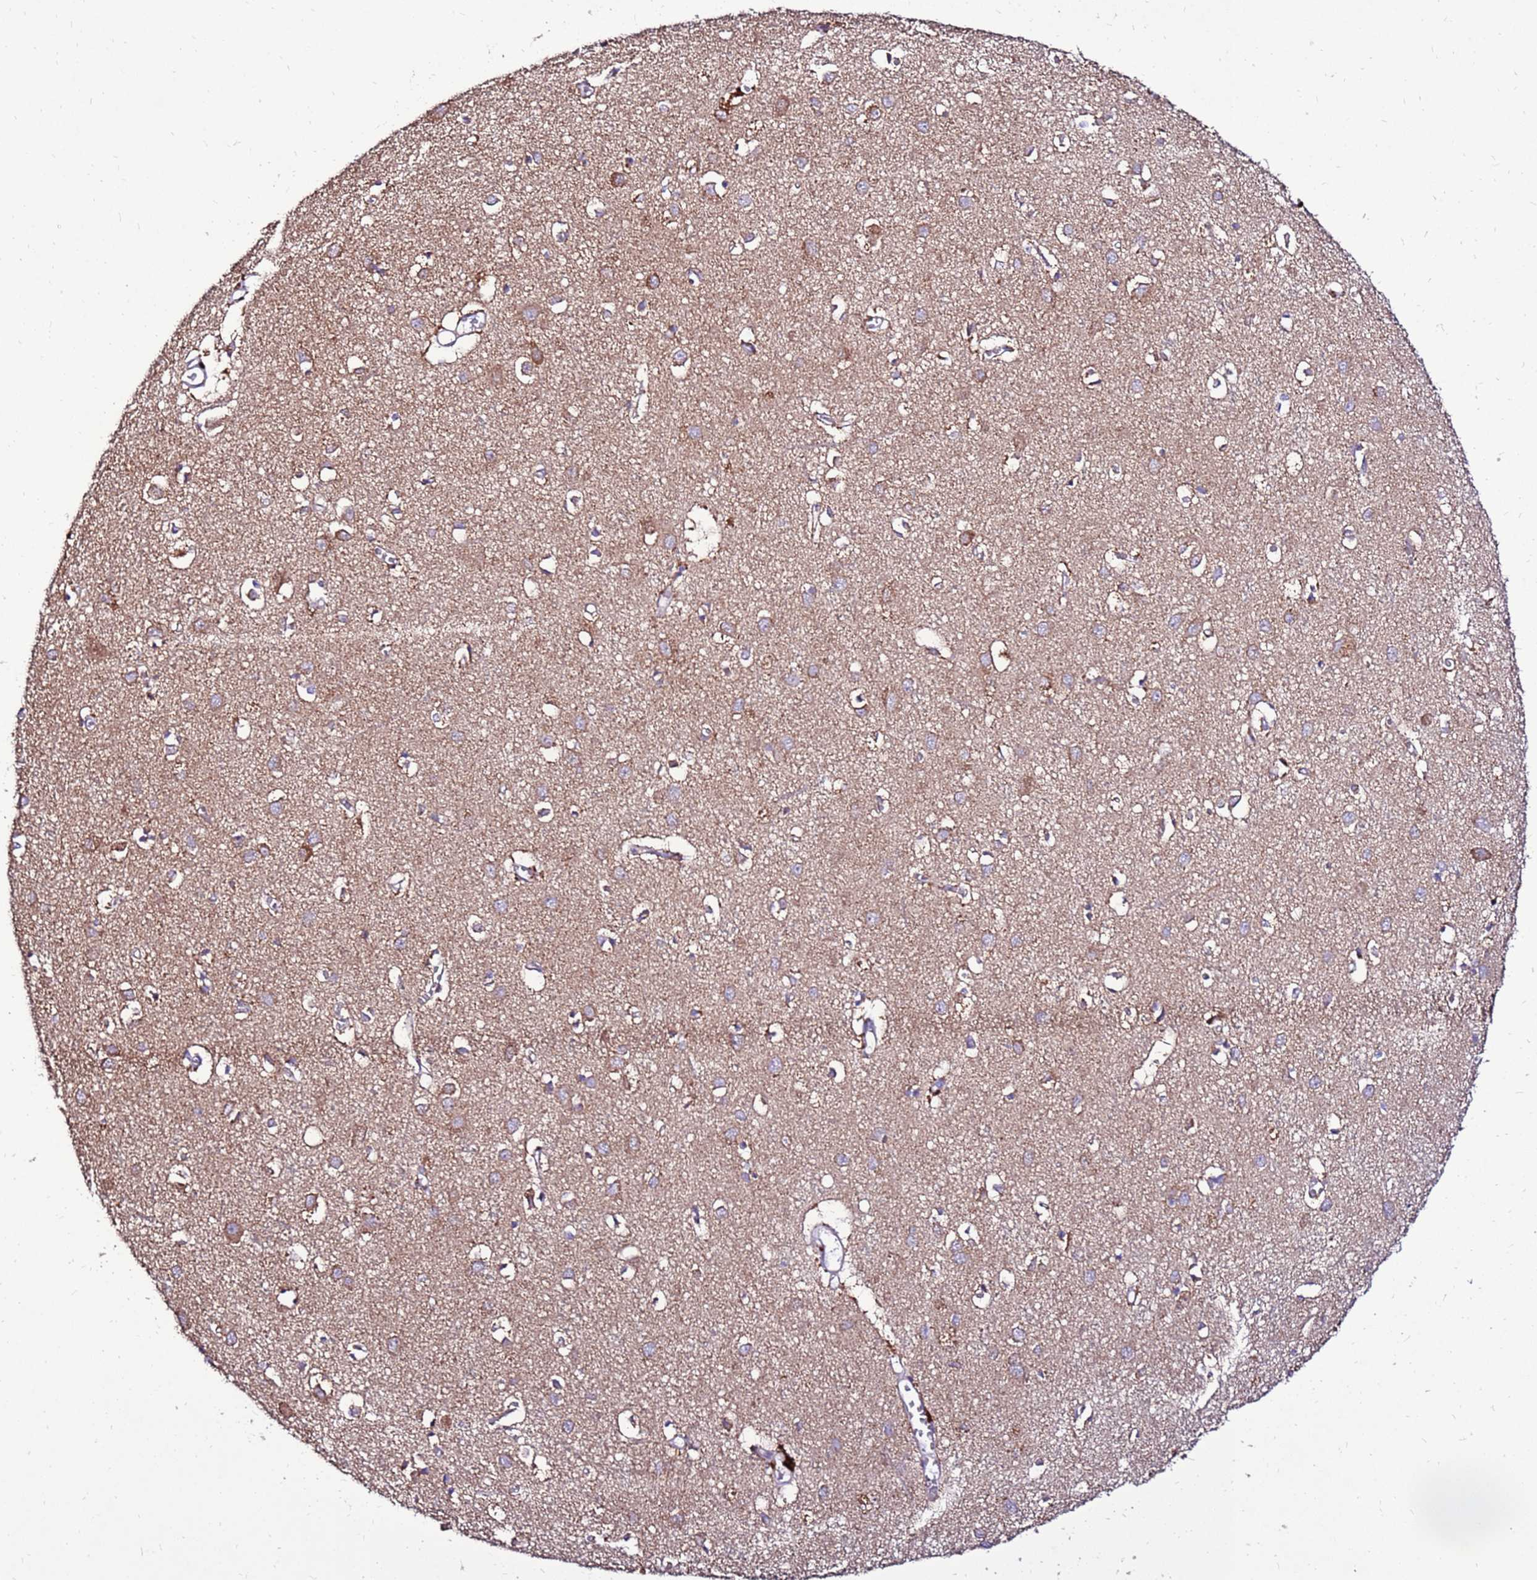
{"staining": {"intensity": "moderate", "quantity": "25%-75%", "location": "cytoplasmic/membranous"}, "tissue": "cerebral cortex", "cell_type": "Endothelial cells", "image_type": "normal", "snomed": [{"axis": "morphology", "description": "Normal tissue, NOS"}, {"axis": "topography", "description": "Cerebral cortex"}], "caption": "This image exhibits immunohistochemistry staining of unremarkable human cerebral cortex, with medium moderate cytoplasmic/membranous expression in approximately 25%-75% of endothelial cells.", "gene": "TMEM106C", "patient": {"sex": "female", "age": 64}}